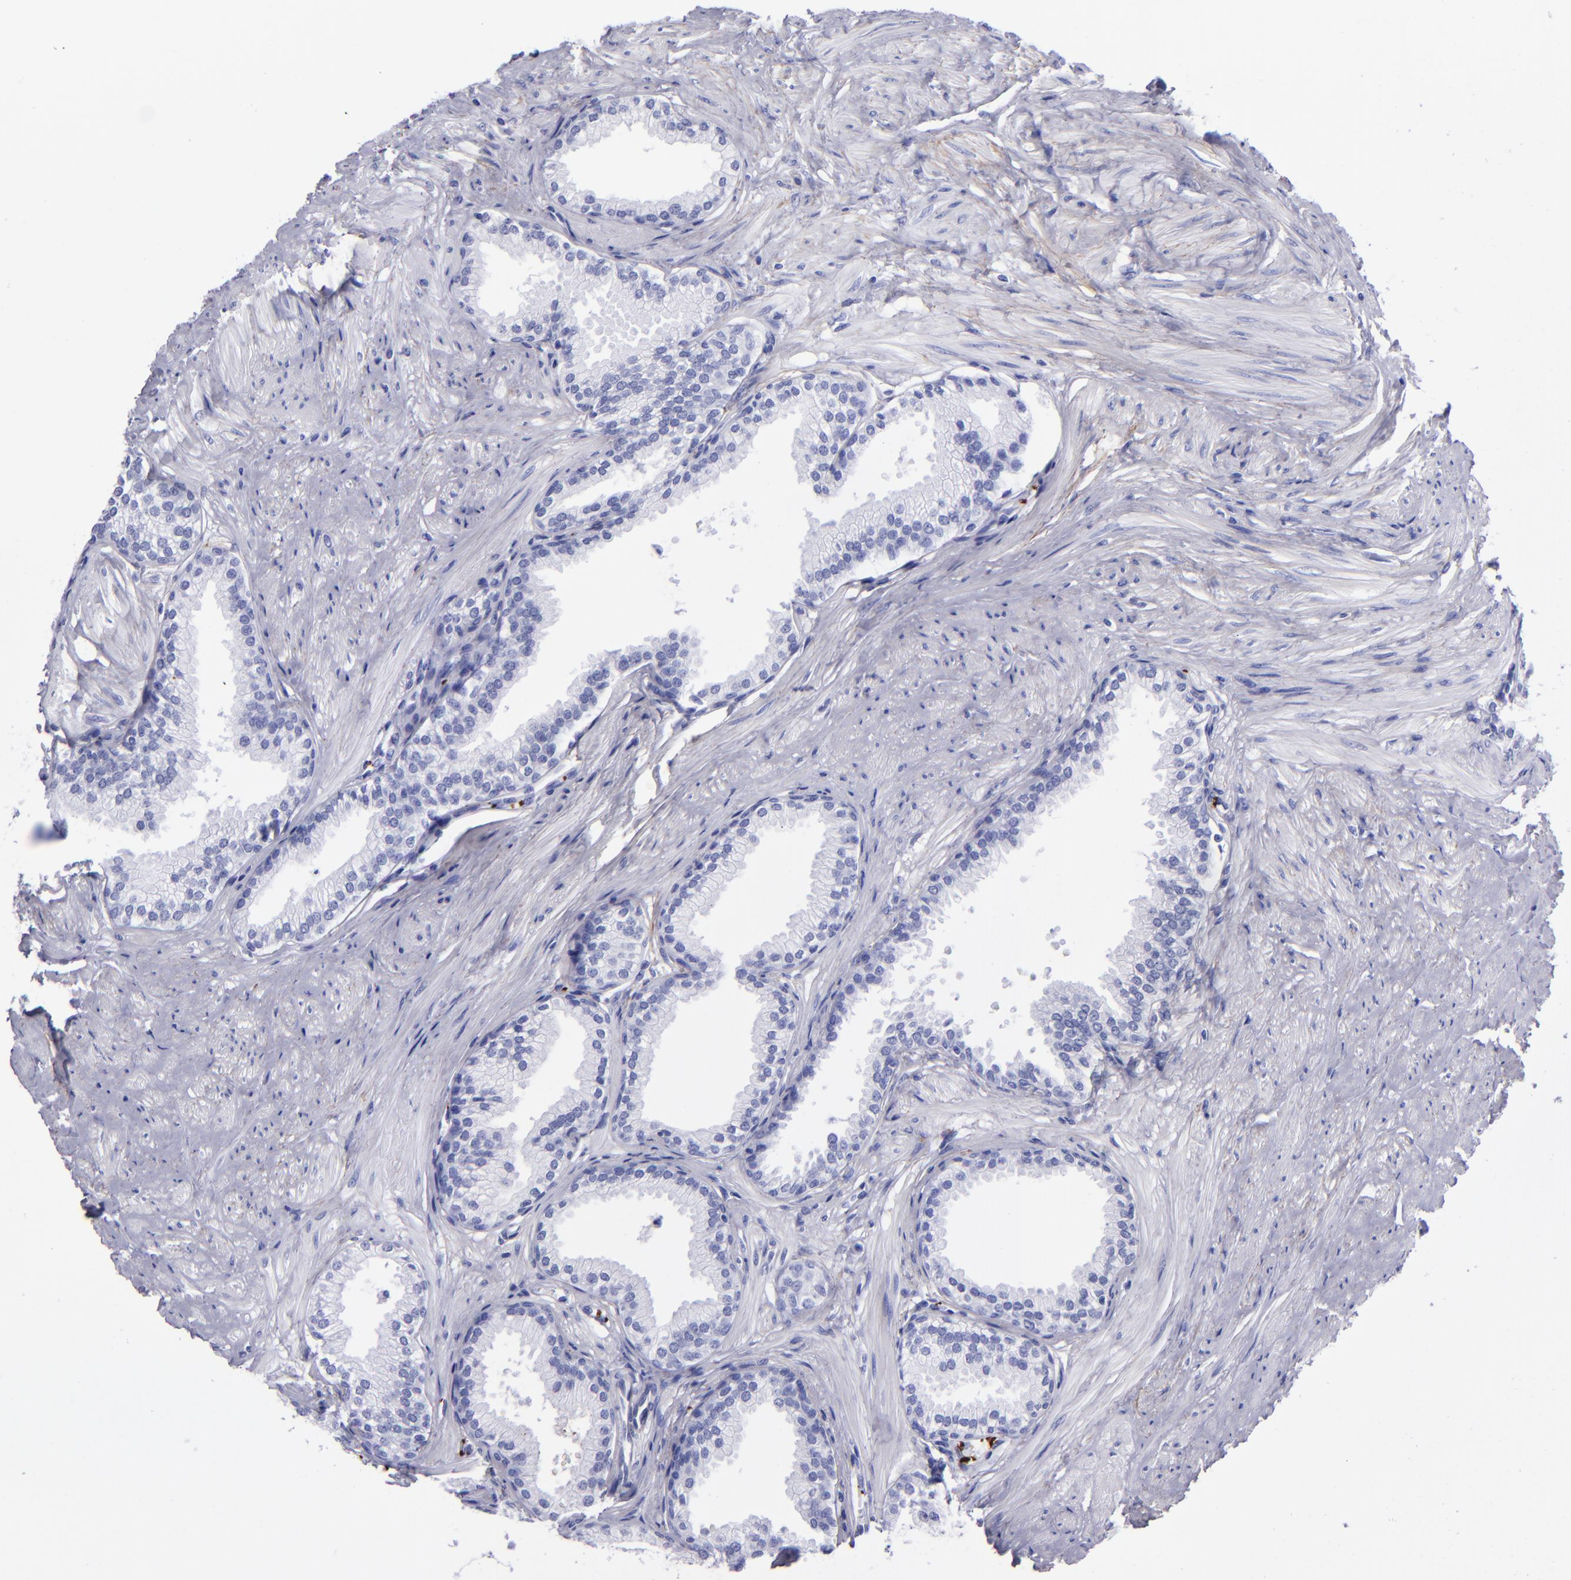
{"staining": {"intensity": "negative", "quantity": "none", "location": "none"}, "tissue": "prostate", "cell_type": "Glandular cells", "image_type": "normal", "snomed": [{"axis": "morphology", "description": "Normal tissue, NOS"}, {"axis": "topography", "description": "Prostate"}], "caption": "An immunohistochemistry (IHC) image of benign prostate is shown. There is no staining in glandular cells of prostate.", "gene": "EFCAB13", "patient": {"sex": "male", "age": 64}}